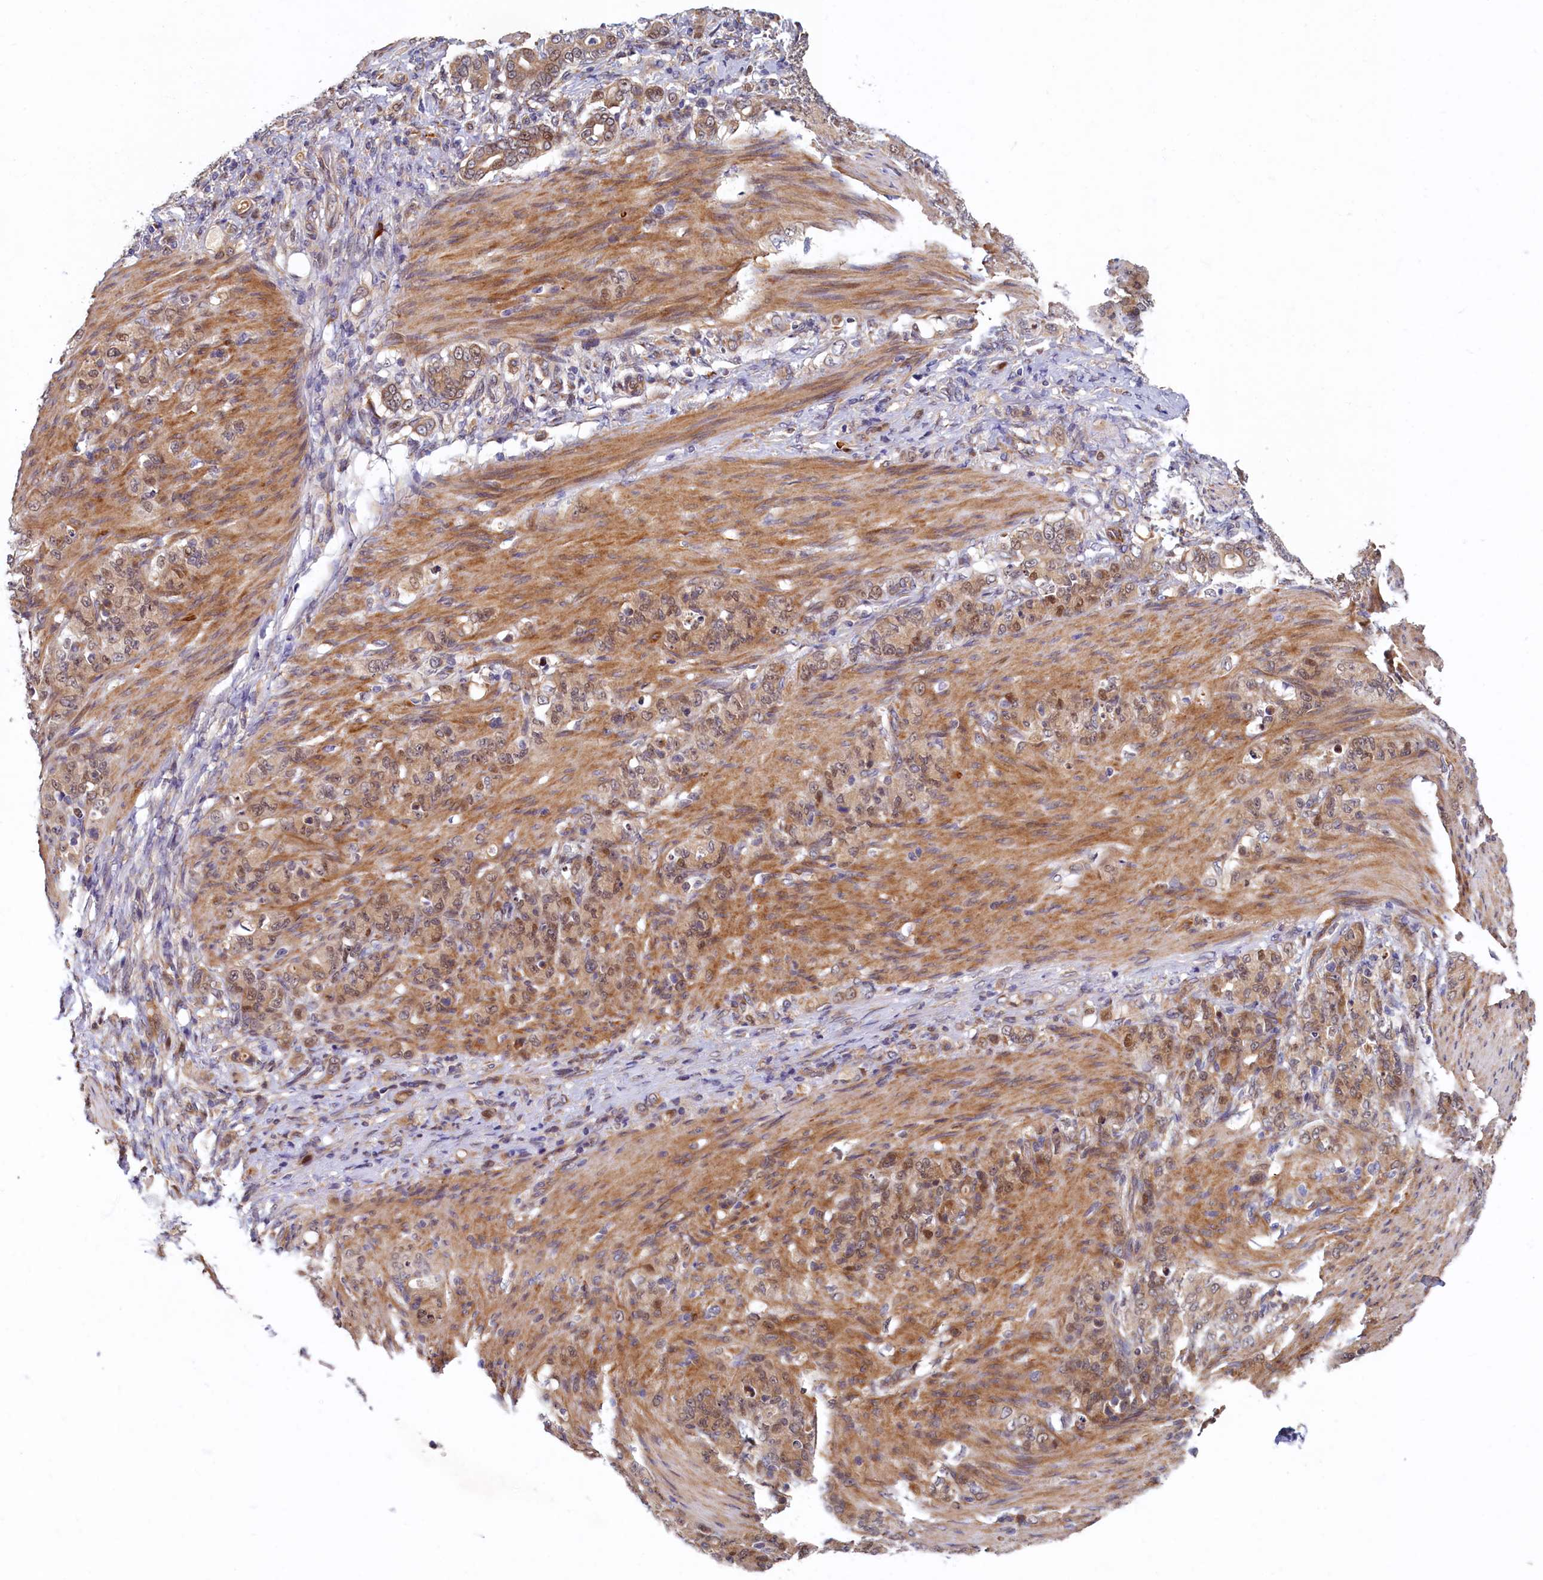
{"staining": {"intensity": "weak", "quantity": ">75%", "location": "cytoplasmic/membranous,nuclear"}, "tissue": "stomach cancer", "cell_type": "Tumor cells", "image_type": "cancer", "snomed": [{"axis": "morphology", "description": "Adenocarcinoma, NOS"}, {"axis": "topography", "description": "Stomach"}], "caption": "A high-resolution histopathology image shows immunohistochemistry (IHC) staining of stomach cancer (adenocarcinoma), which exhibits weak cytoplasmic/membranous and nuclear expression in about >75% of tumor cells.", "gene": "SLC16A14", "patient": {"sex": "female", "age": 79}}